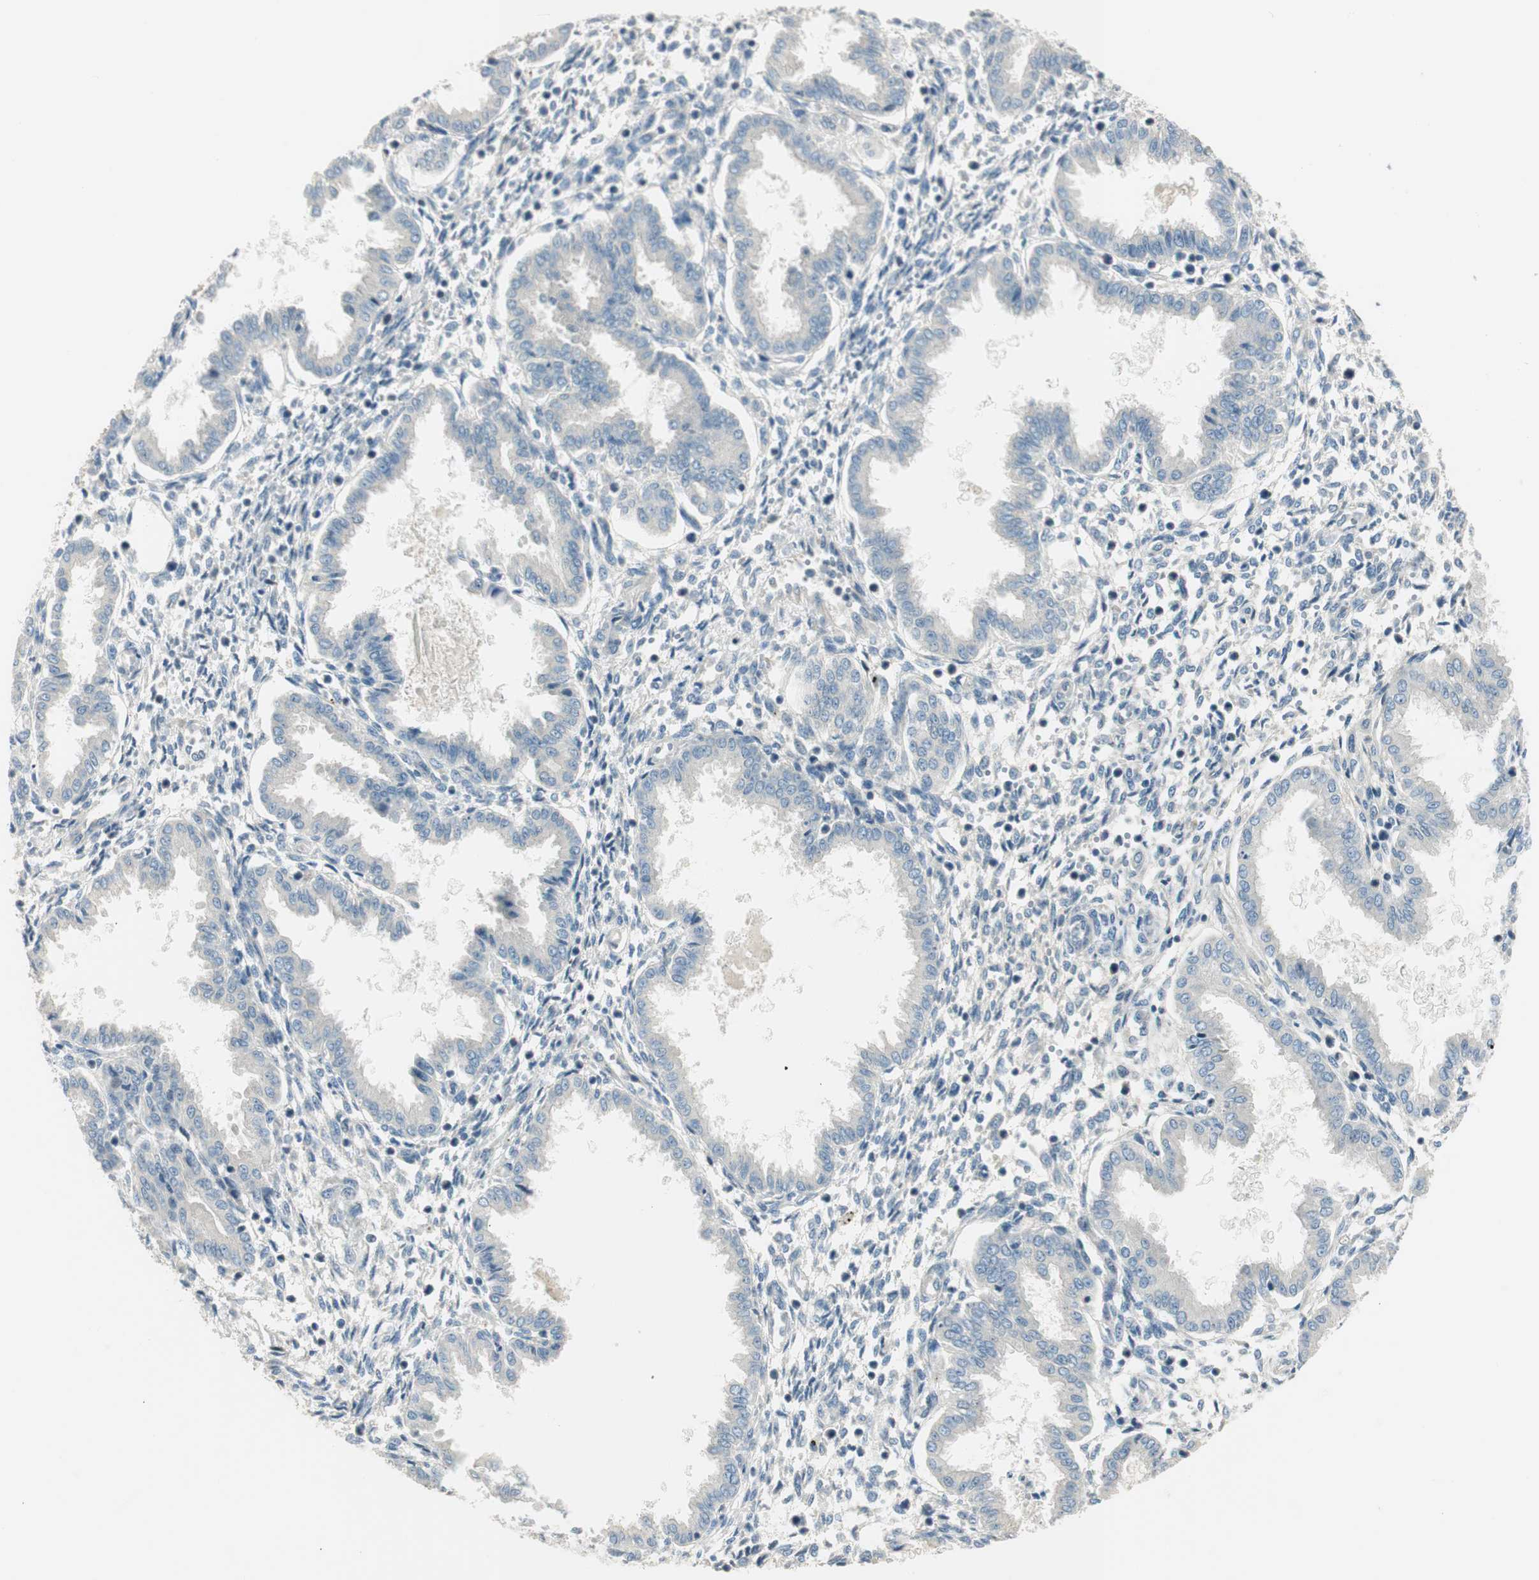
{"staining": {"intensity": "negative", "quantity": "none", "location": "none"}, "tissue": "endometrium", "cell_type": "Cells in endometrial stroma", "image_type": "normal", "snomed": [{"axis": "morphology", "description": "Normal tissue, NOS"}, {"axis": "topography", "description": "Endometrium"}], "caption": "Immunohistochemical staining of normal human endometrium reveals no significant expression in cells in endometrial stroma.", "gene": "PCDHB15", "patient": {"sex": "female", "age": 33}}